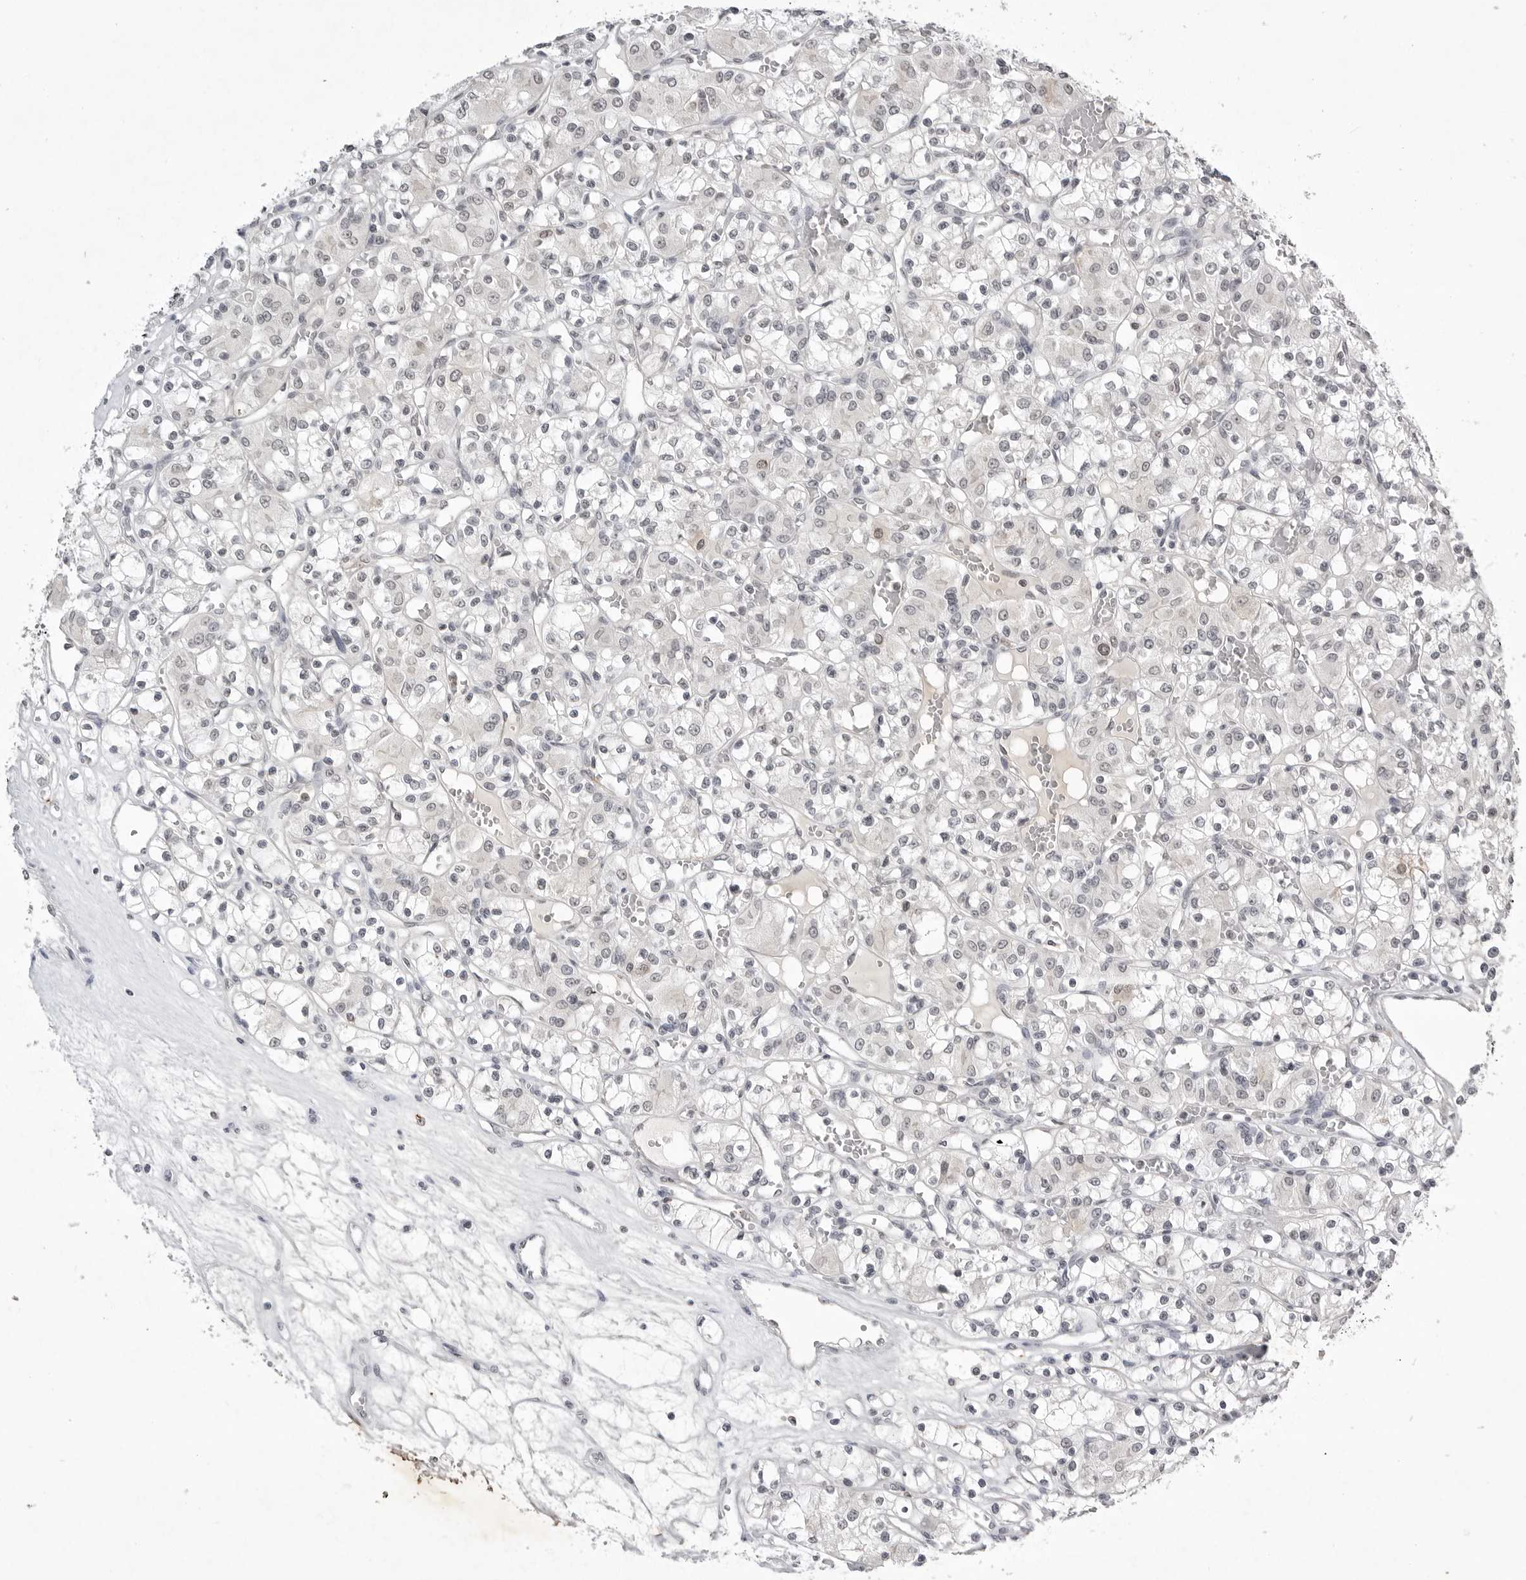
{"staining": {"intensity": "negative", "quantity": "none", "location": "none"}, "tissue": "renal cancer", "cell_type": "Tumor cells", "image_type": "cancer", "snomed": [{"axis": "morphology", "description": "Adenocarcinoma, NOS"}, {"axis": "topography", "description": "Kidney"}], "caption": "Tumor cells show no significant protein expression in renal cancer (adenocarcinoma).", "gene": "RRM1", "patient": {"sex": "female", "age": 59}}